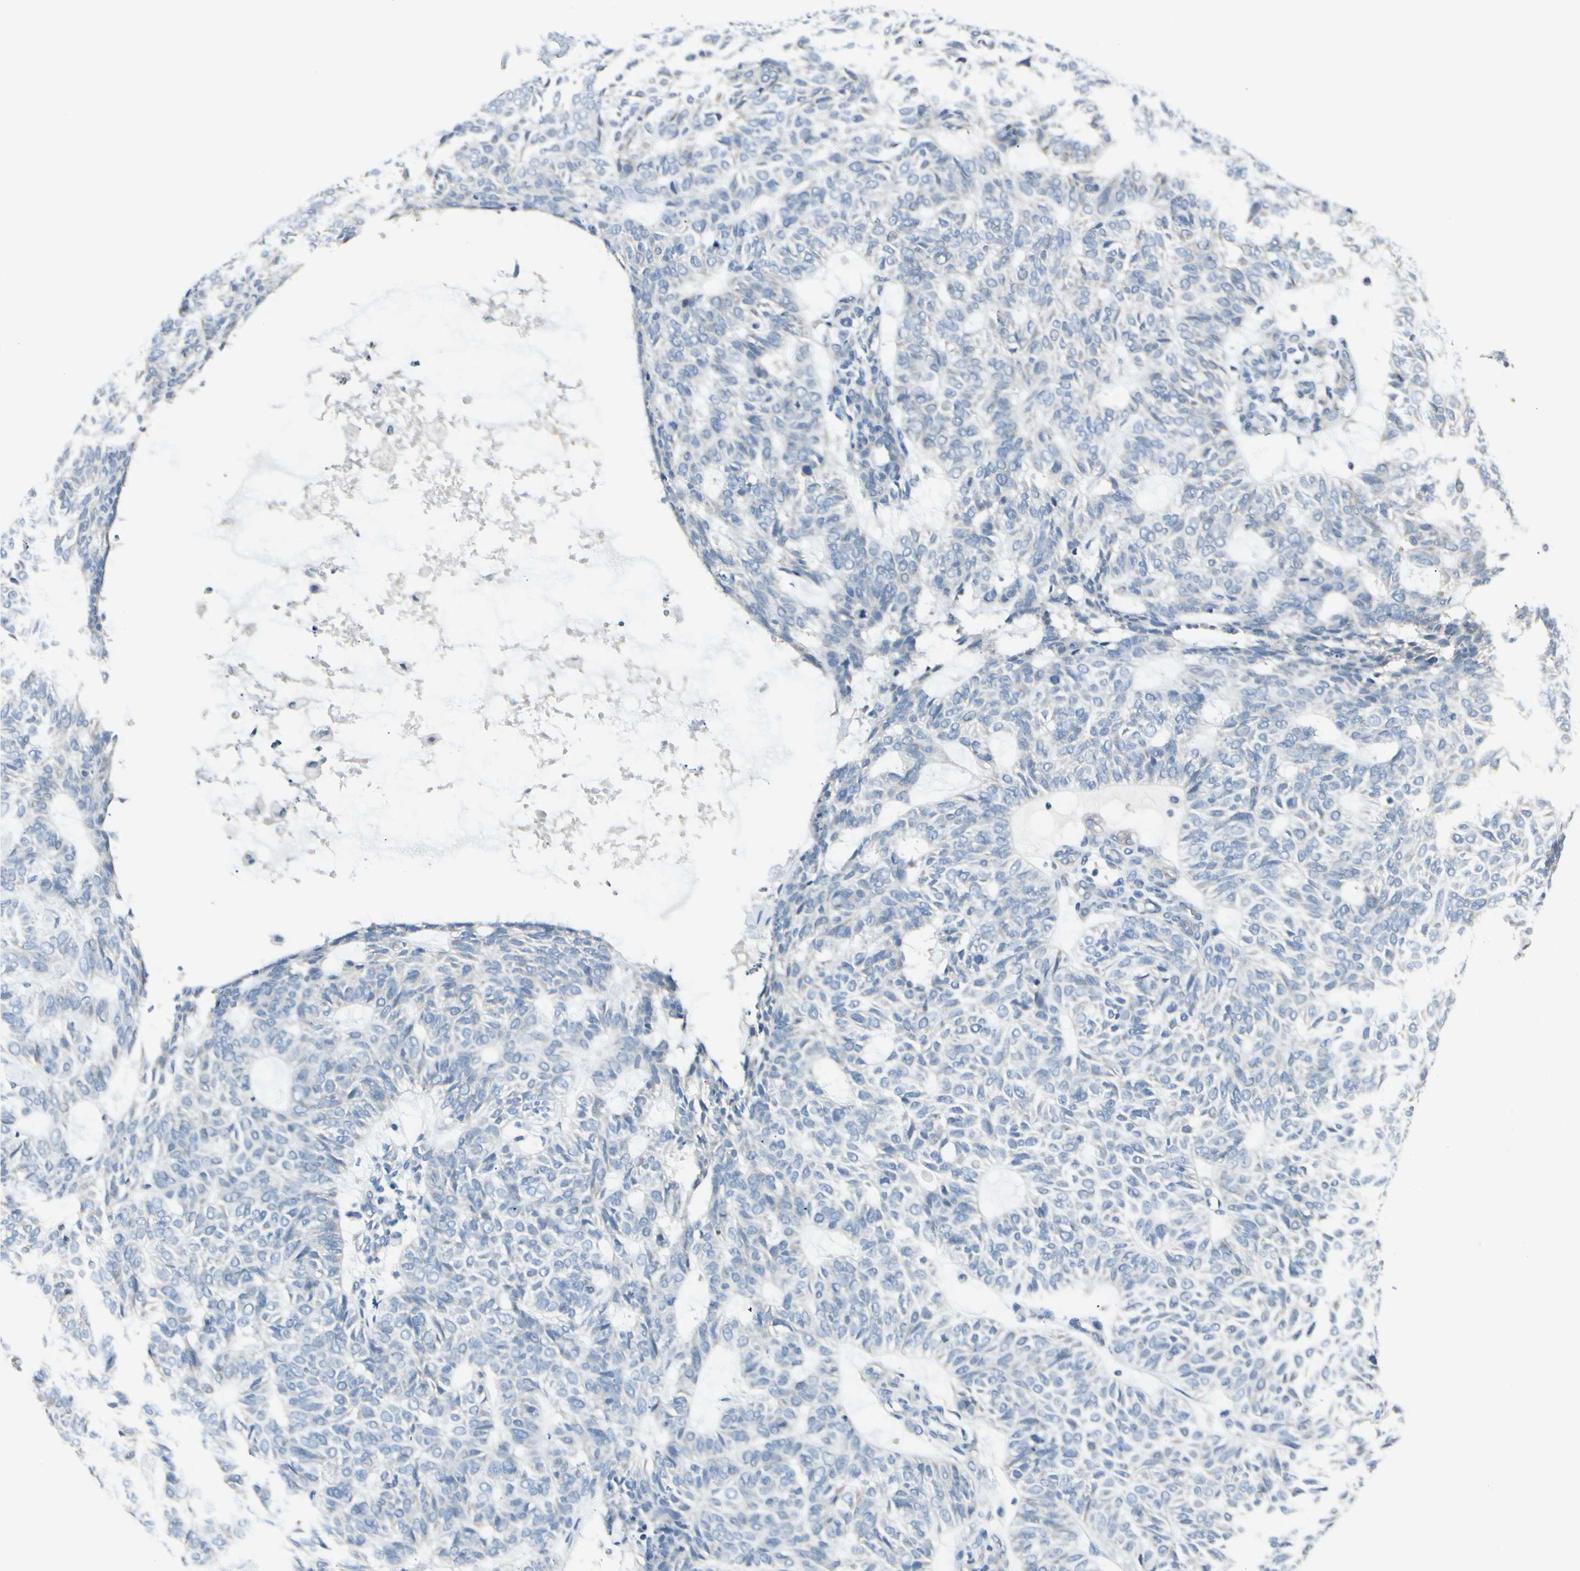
{"staining": {"intensity": "negative", "quantity": "none", "location": "none"}, "tissue": "skin cancer", "cell_type": "Tumor cells", "image_type": "cancer", "snomed": [{"axis": "morphology", "description": "Basal cell carcinoma"}, {"axis": "topography", "description": "Skin"}], "caption": "Immunohistochemistry (IHC) image of neoplastic tissue: skin cancer stained with DAB (3,3'-diaminobenzidine) displays no significant protein staining in tumor cells. Nuclei are stained in blue.", "gene": "CYP2E1", "patient": {"sex": "male", "age": 87}}